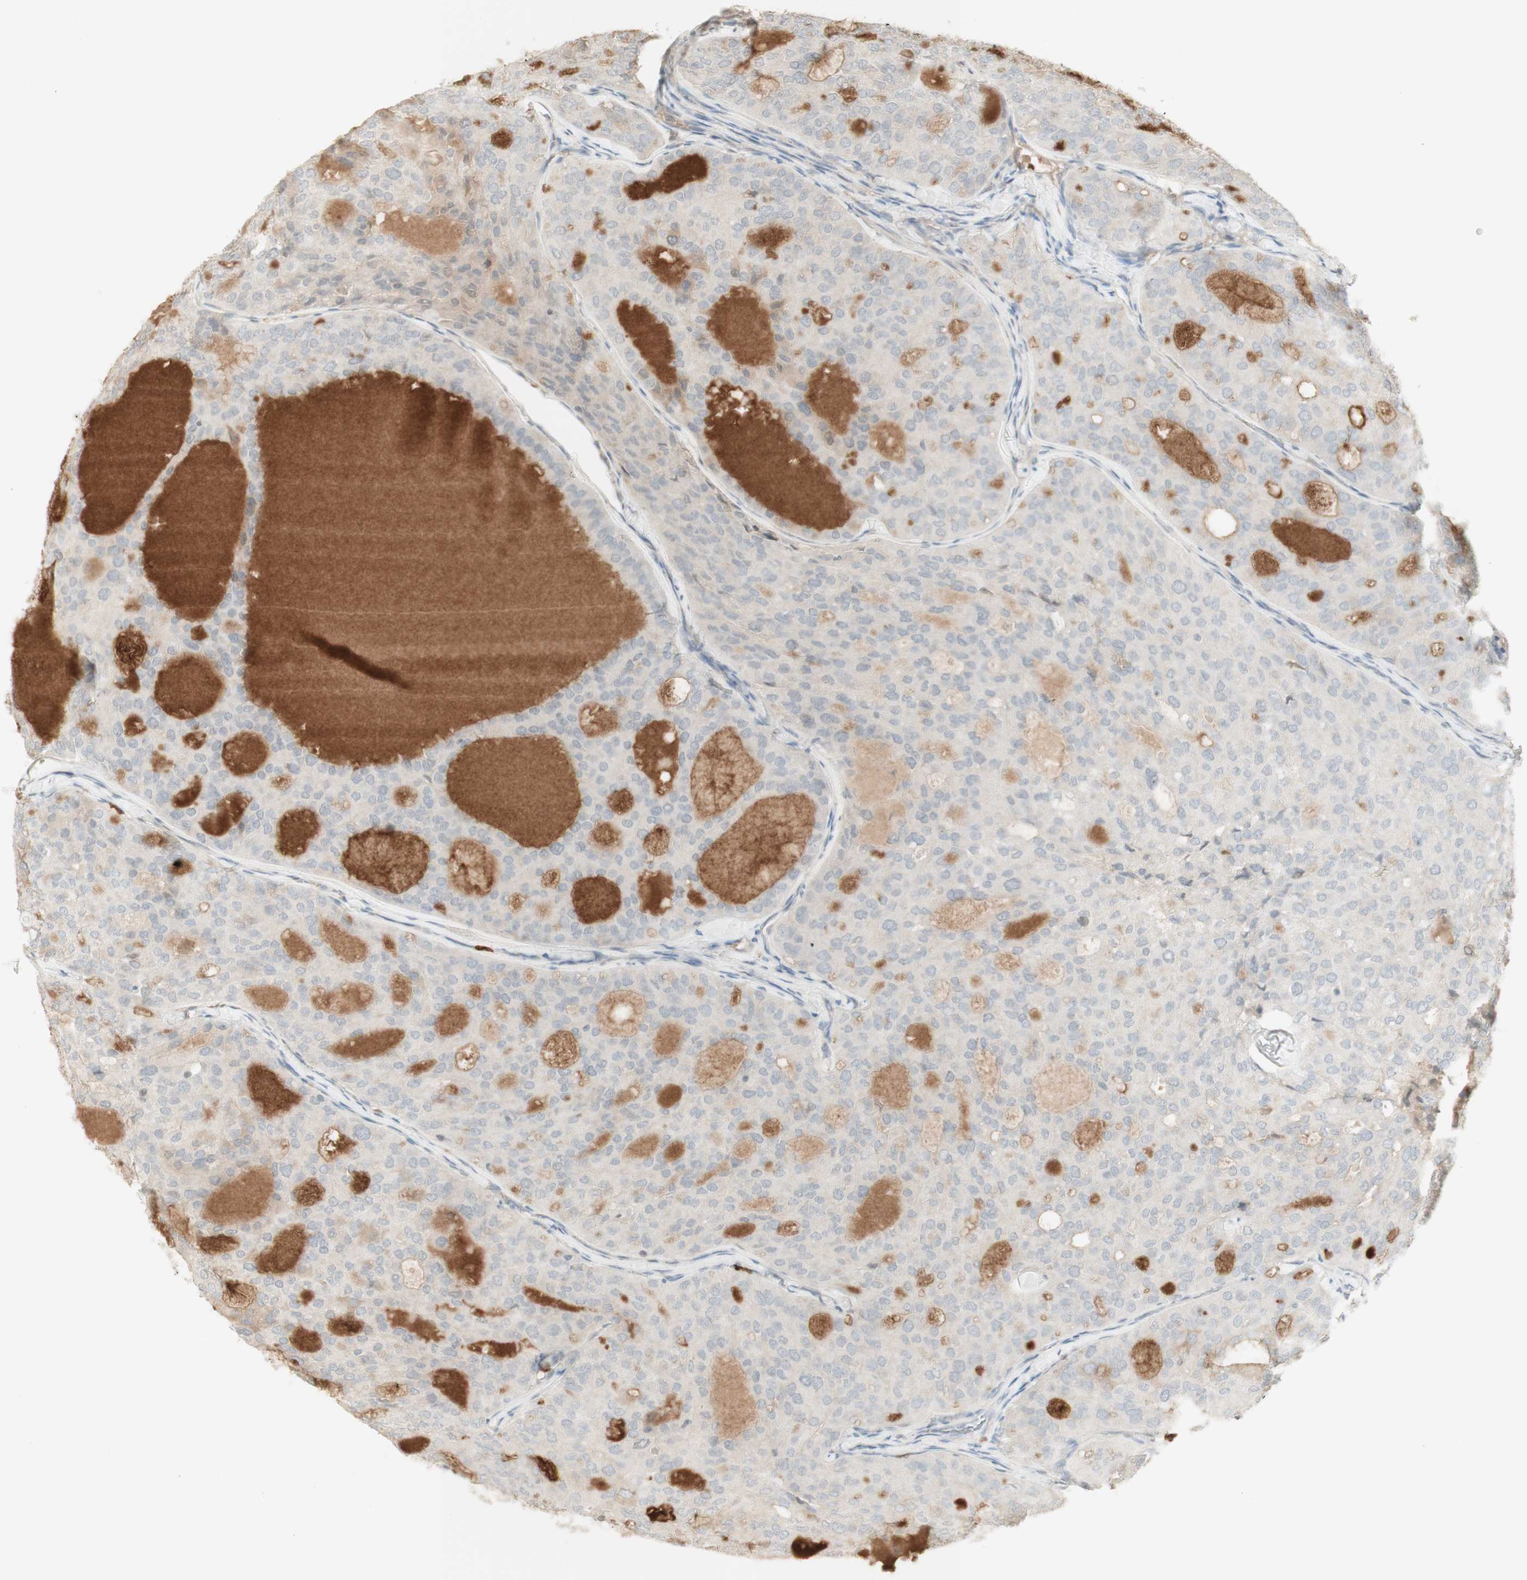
{"staining": {"intensity": "negative", "quantity": "none", "location": "none"}, "tissue": "thyroid cancer", "cell_type": "Tumor cells", "image_type": "cancer", "snomed": [{"axis": "morphology", "description": "Follicular adenoma carcinoma, NOS"}, {"axis": "topography", "description": "Thyroid gland"}], "caption": "Immunohistochemistry micrograph of thyroid cancer stained for a protein (brown), which reveals no positivity in tumor cells.", "gene": "NID1", "patient": {"sex": "male", "age": 75}}